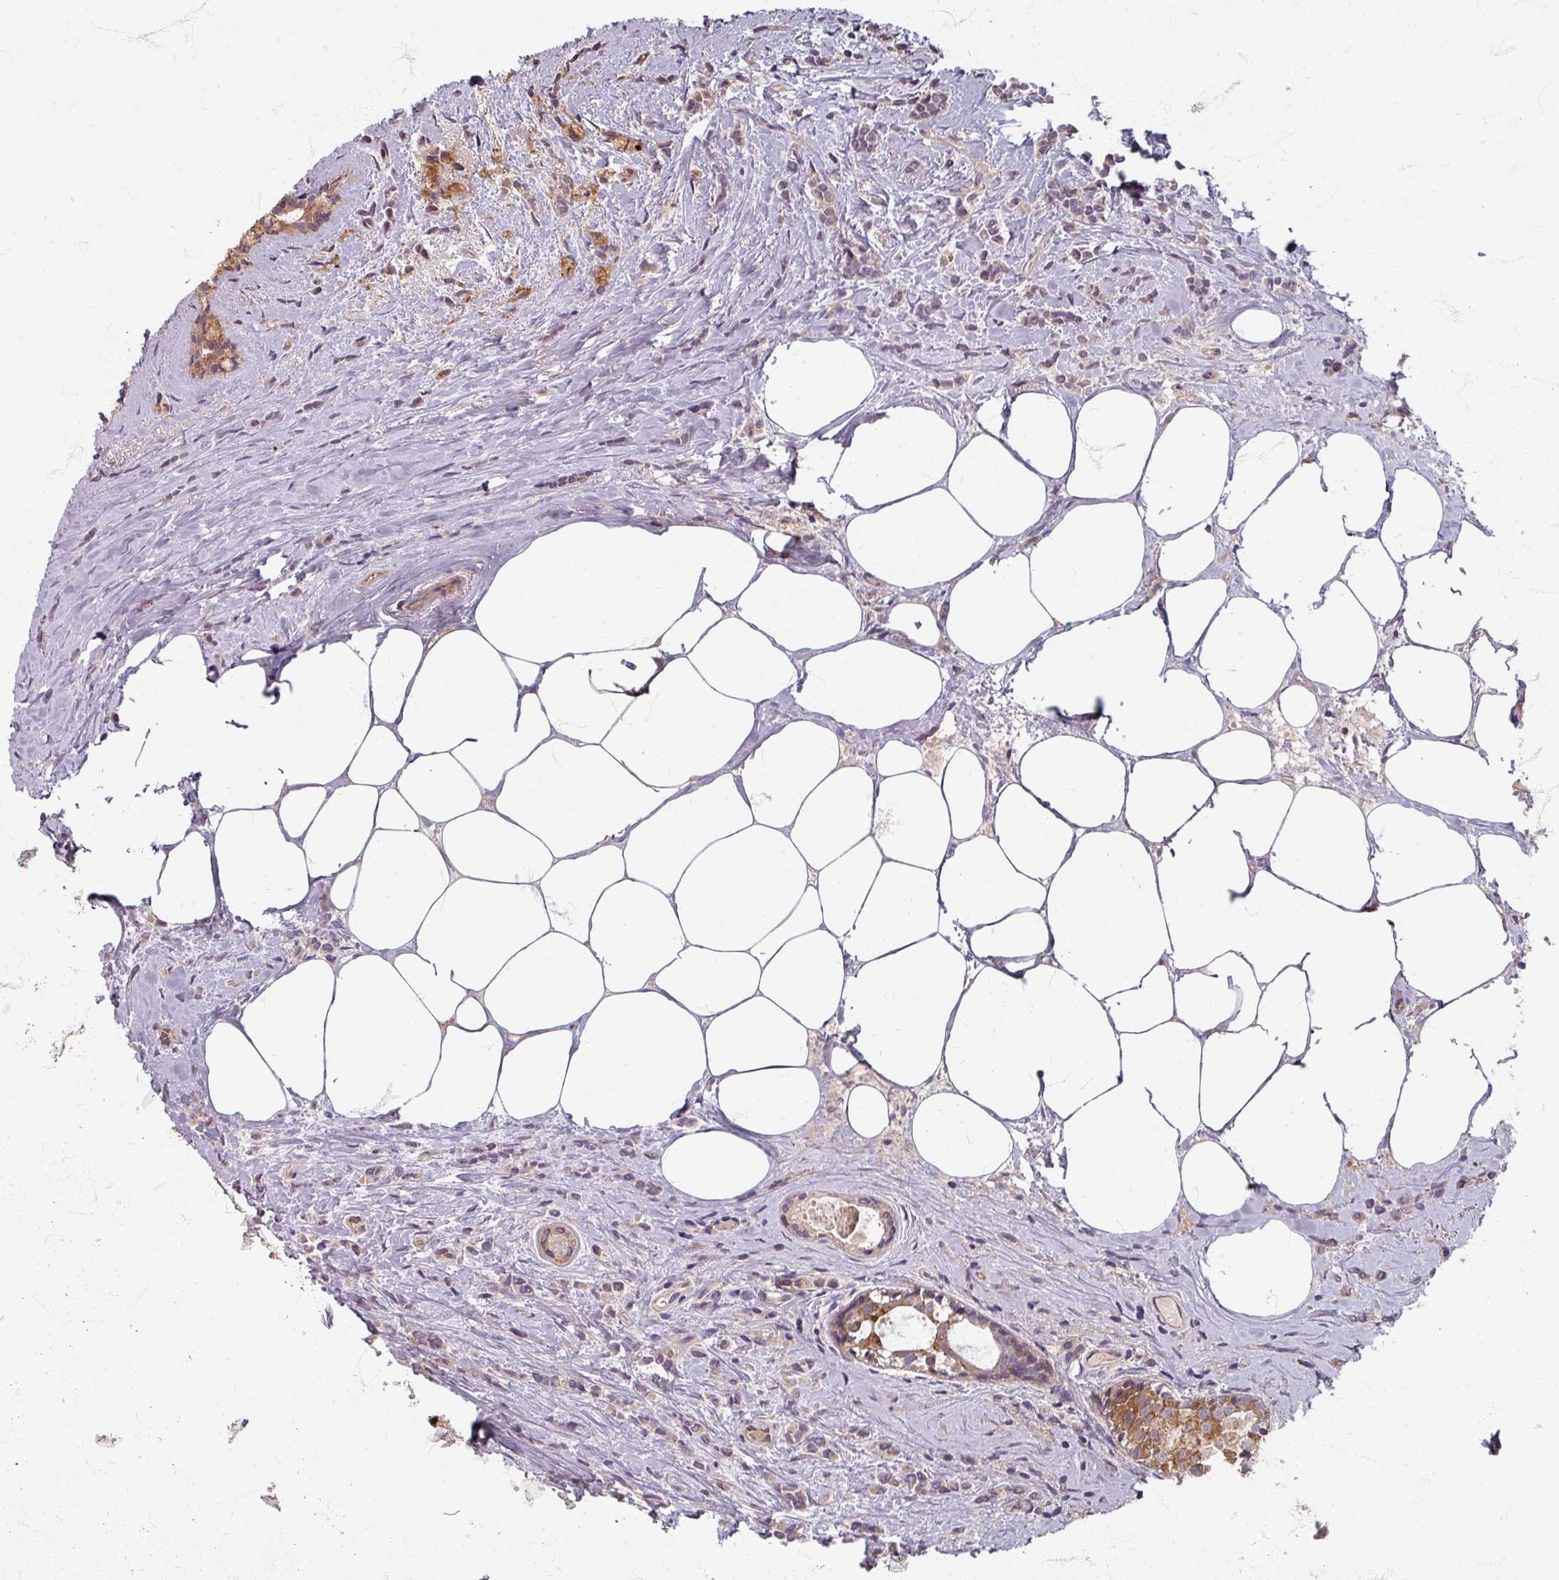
{"staining": {"intensity": "weak", "quantity": "25%-75%", "location": "cytoplasmic/membranous"}, "tissue": "breast cancer", "cell_type": "Tumor cells", "image_type": "cancer", "snomed": [{"axis": "morphology", "description": "Lobular carcinoma"}, {"axis": "topography", "description": "Breast"}], "caption": "A low amount of weak cytoplasmic/membranous positivity is present in approximately 25%-75% of tumor cells in lobular carcinoma (breast) tissue.", "gene": "STAM", "patient": {"sex": "female", "age": 84}}